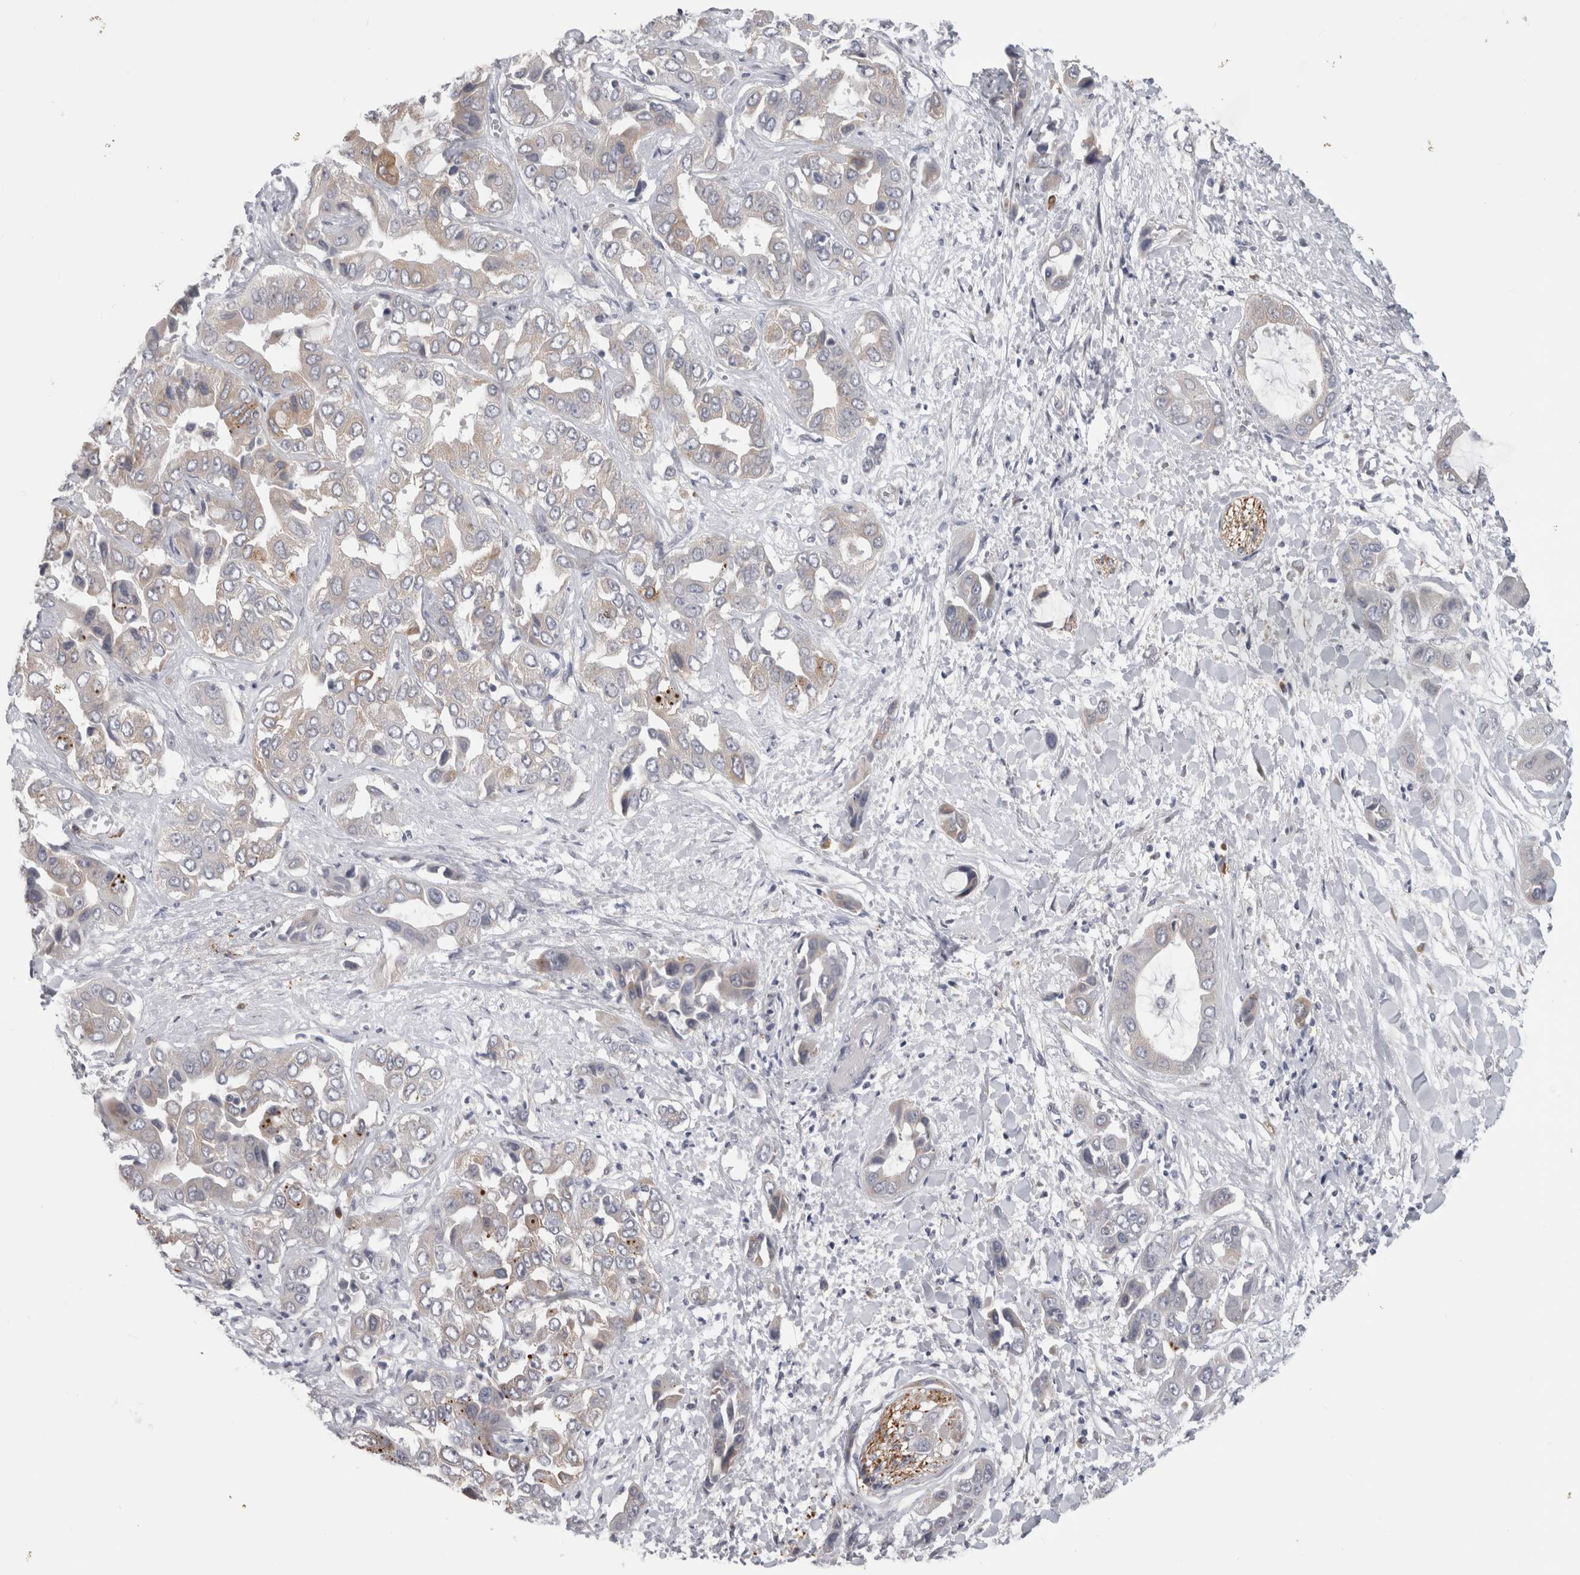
{"staining": {"intensity": "weak", "quantity": "<25%", "location": "cytoplasmic/membranous"}, "tissue": "liver cancer", "cell_type": "Tumor cells", "image_type": "cancer", "snomed": [{"axis": "morphology", "description": "Cholangiocarcinoma"}, {"axis": "topography", "description": "Liver"}], "caption": "An immunohistochemistry histopathology image of liver cancer (cholangiocarcinoma) is shown. There is no staining in tumor cells of liver cancer (cholangiocarcinoma). (DAB (3,3'-diaminobenzidine) IHC, high magnification).", "gene": "TMEM242", "patient": {"sex": "female", "age": 52}}